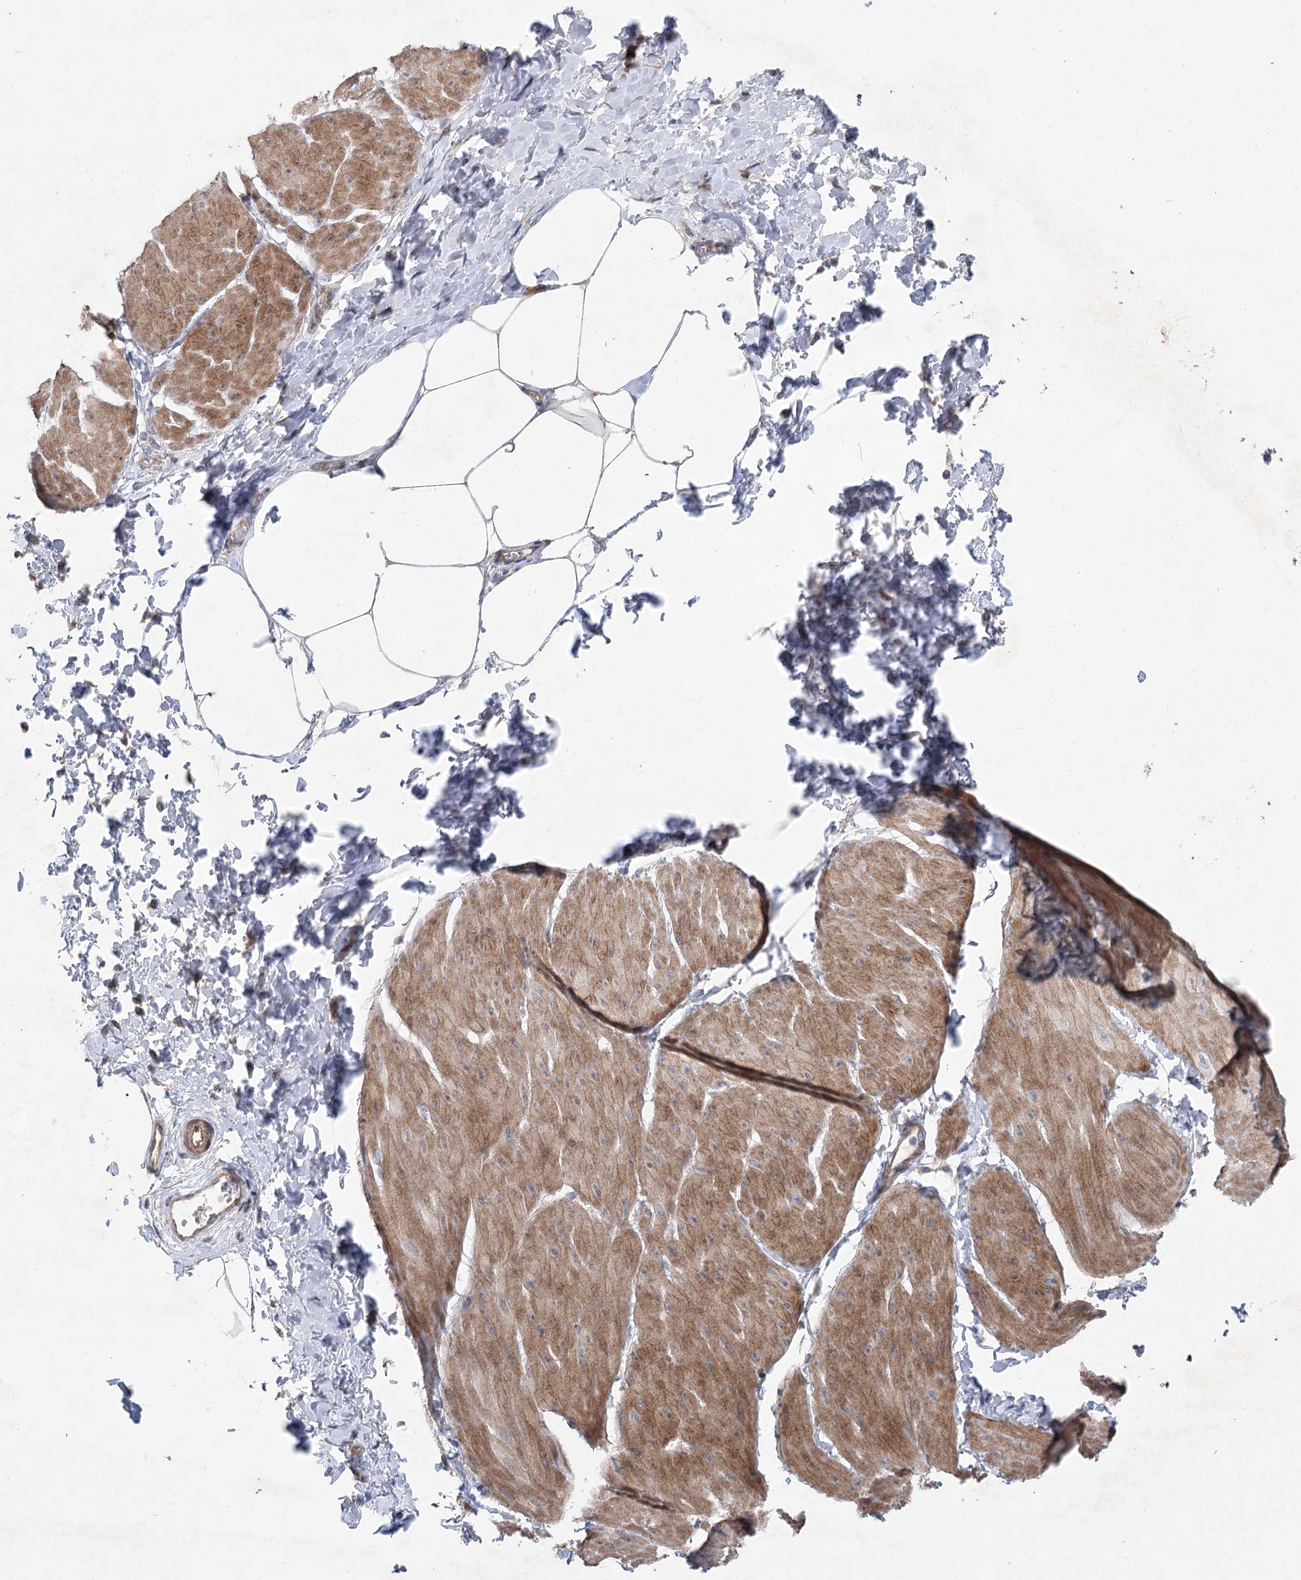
{"staining": {"intensity": "moderate", "quantity": ">75%", "location": "cytoplasmic/membranous"}, "tissue": "smooth muscle", "cell_type": "Smooth muscle cells", "image_type": "normal", "snomed": [{"axis": "morphology", "description": "Urothelial carcinoma, High grade"}, {"axis": "topography", "description": "Urinary bladder"}], "caption": "Protein staining of unremarkable smooth muscle exhibits moderate cytoplasmic/membranous positivity in about >75% of smooth muscle cells. Immunohistochemistry (ihc) stains the protein of interest in brown and the nuclei are stained blue.", "gene": "SCN11A", "patient": {"sex": "male", "age": 46}}